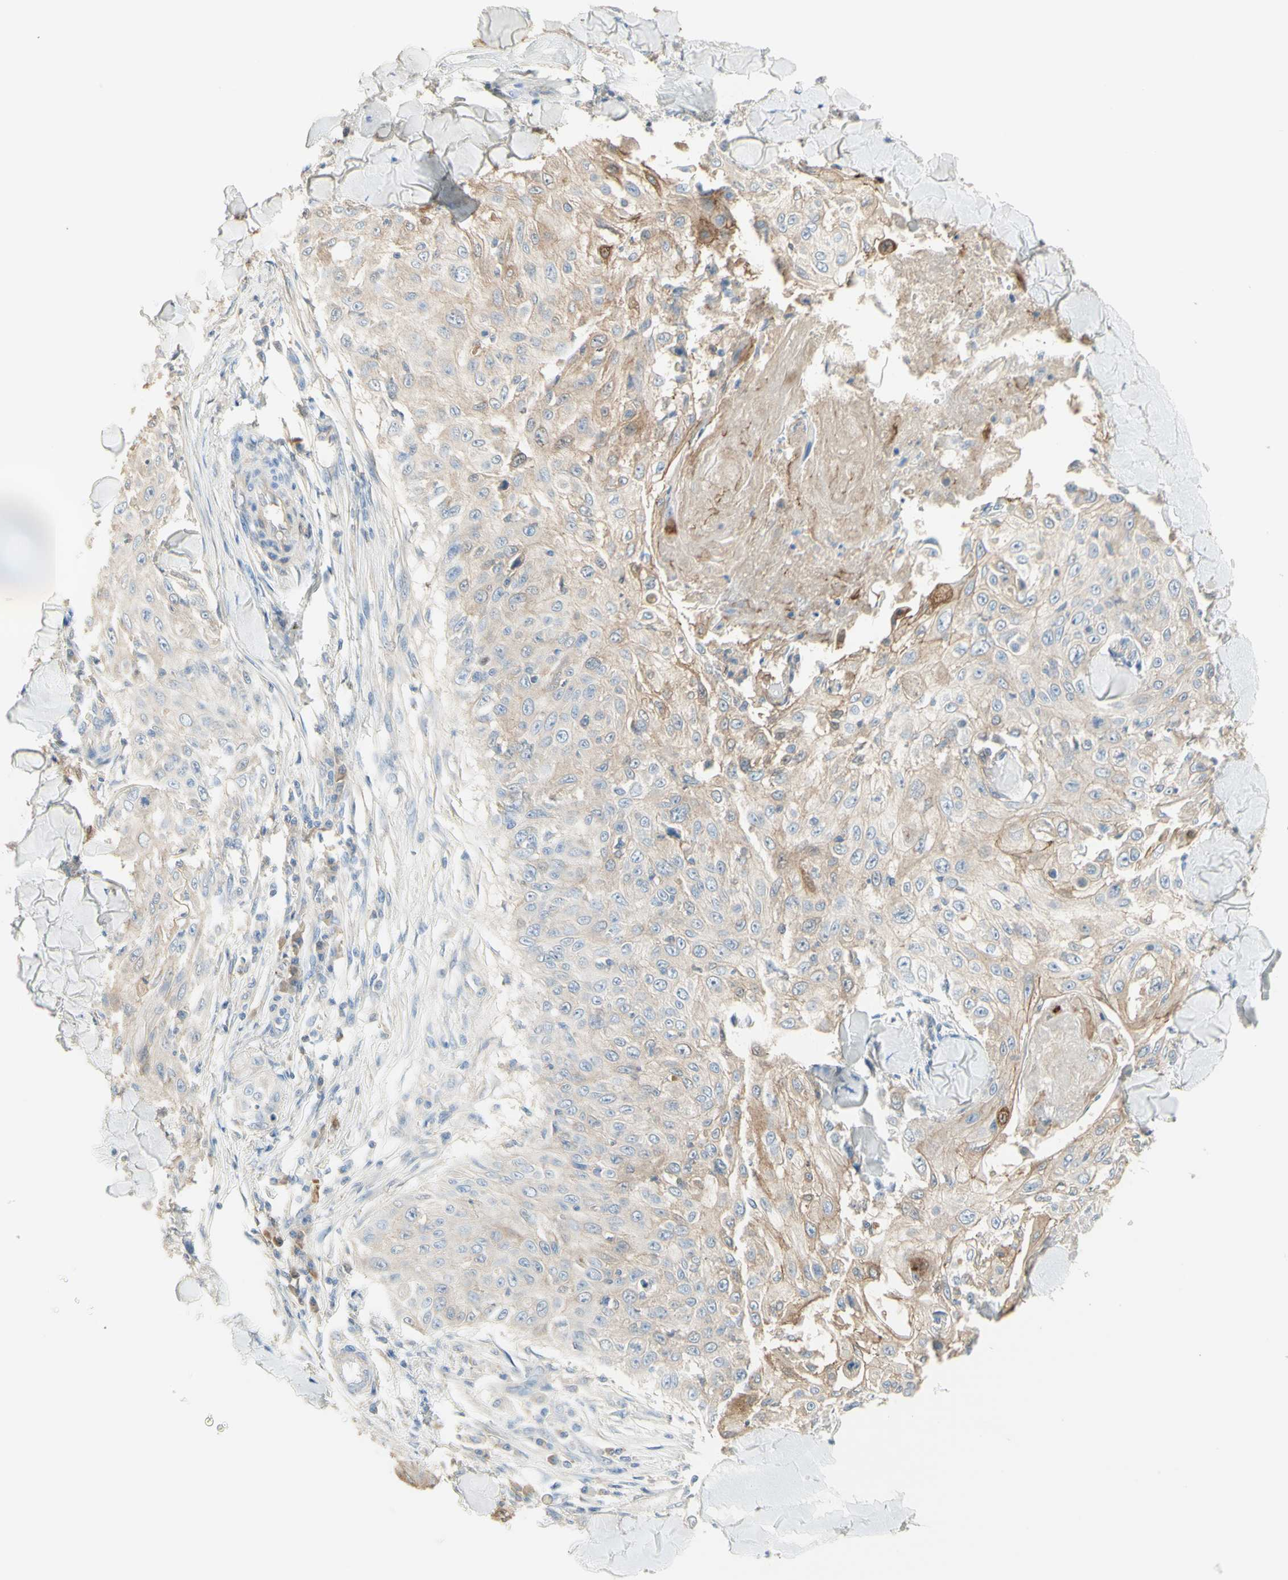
{"staining": {"intensity": "moderate", "quantity": ">75%", "location": "cytoplasmic/membranous"}, "tissue": "skin cancer", "cell_type": "Tumor cells", "image_type": "cancer", "snomed": [{"axis": "morphology", "description": "Squamous cell carcinoma, NOS"}, {"axis": "topography", "description": "Skin"}], "caption": "Brown immunohistochemical staining in human skin squamous cell carcinoma exhibits moderate cytoplasmic/membranous expression in approximately >75% of tumor cells. Immunohistochemistry stains the protein in brown and the nuclei are stained blue.", "gene": "NECTIN4", "patient": {"sex": "male", "age": 86}}